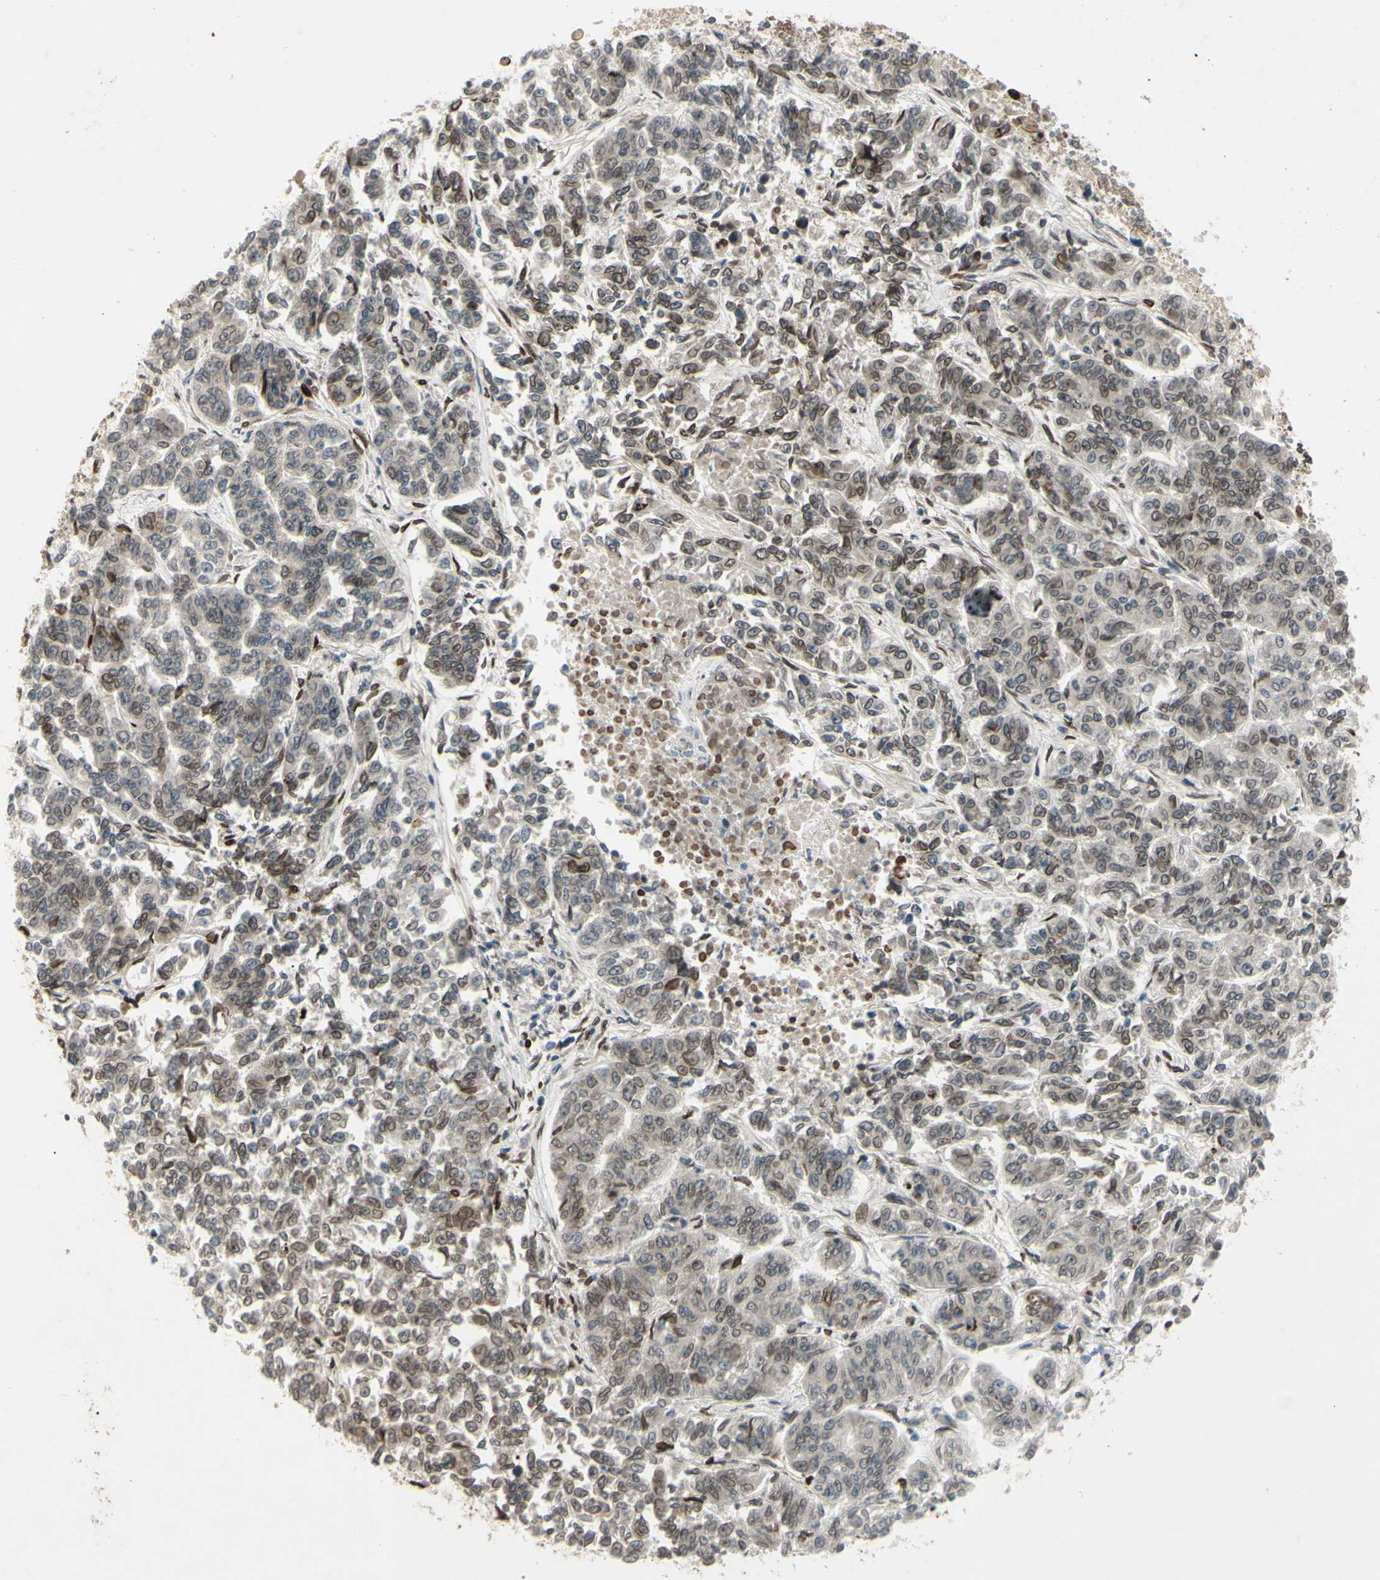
{"staining": {"intensity": "moderate", "quantity": "25%-75%", "location": "cytoplasmic/membranous,nuclear"}, "tissue": "lung cancer", "cell_type": "Tumor cells", "image_type": "cancer", "snomed": [{"axis": "morphology", "description": "Adenocarcinoma, NOS"}, {"axis": "topography", "description": "Lung"}], "caption": "A photomicrograph of lung cancer stained for a protein demonstrates moderate cytoplasmic/membranous and nuclear brown staining in tumor cells.", "gene": "MLF2", "patient": {"sex": "male", "age": 84}}